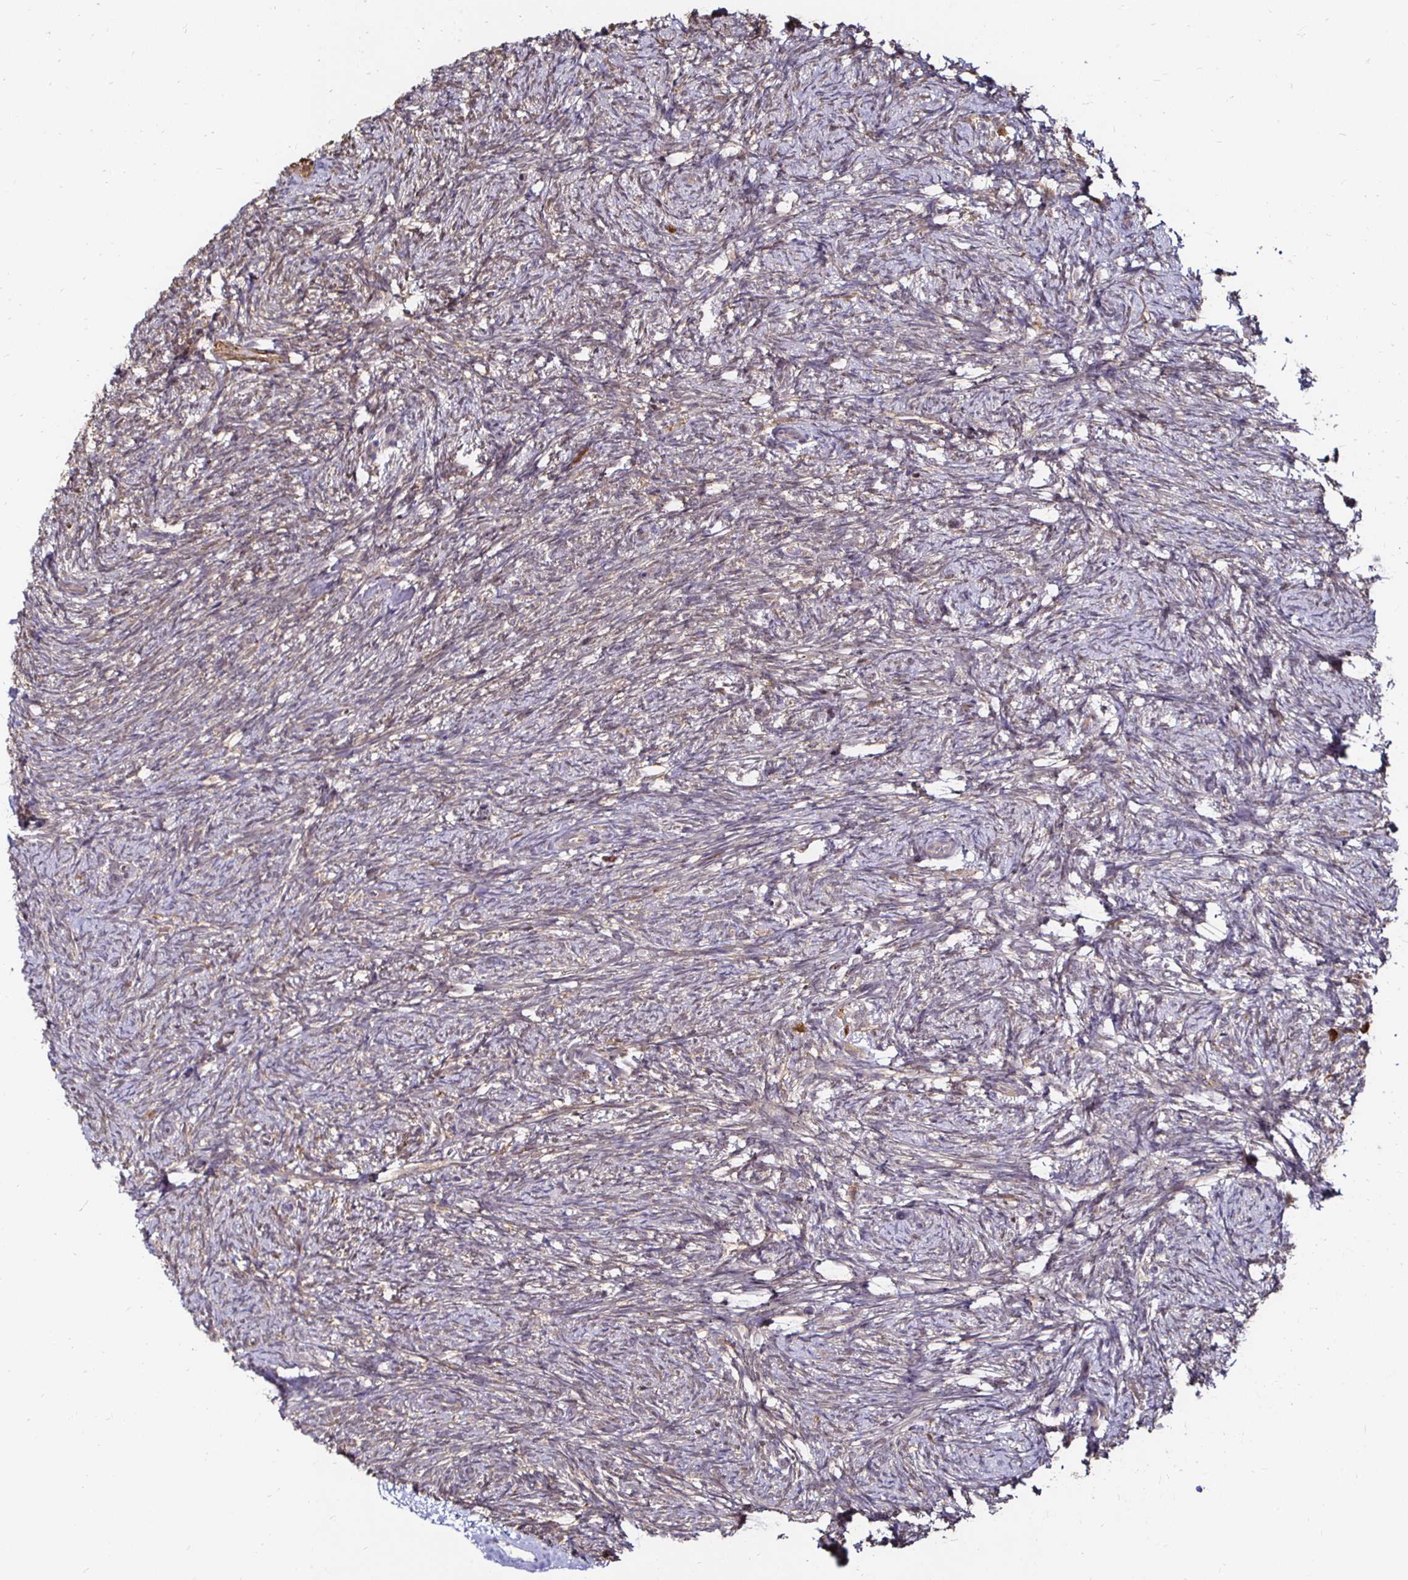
{"staining": {"intensity": "weak", "quantity": "25%-75%", "location": "cytoplasmic/membranous"}, "tissue": "ovary", "cell_type": "Ovarian stroma cells", "image_type": "normal", "snomed": [{"axis": "morphology", "description": "Normal tissue, NOS"}, {"axis": "topography", "description": "Ovary"}], "caption": "This micrograph reveals IHC staining of benign ovary, with low weak cytoplasmic/membranous staining in about 25%-75% of ovarian stroma cells.", "gene": "TXN", "patient": {"sex": "female", "age": 41}}